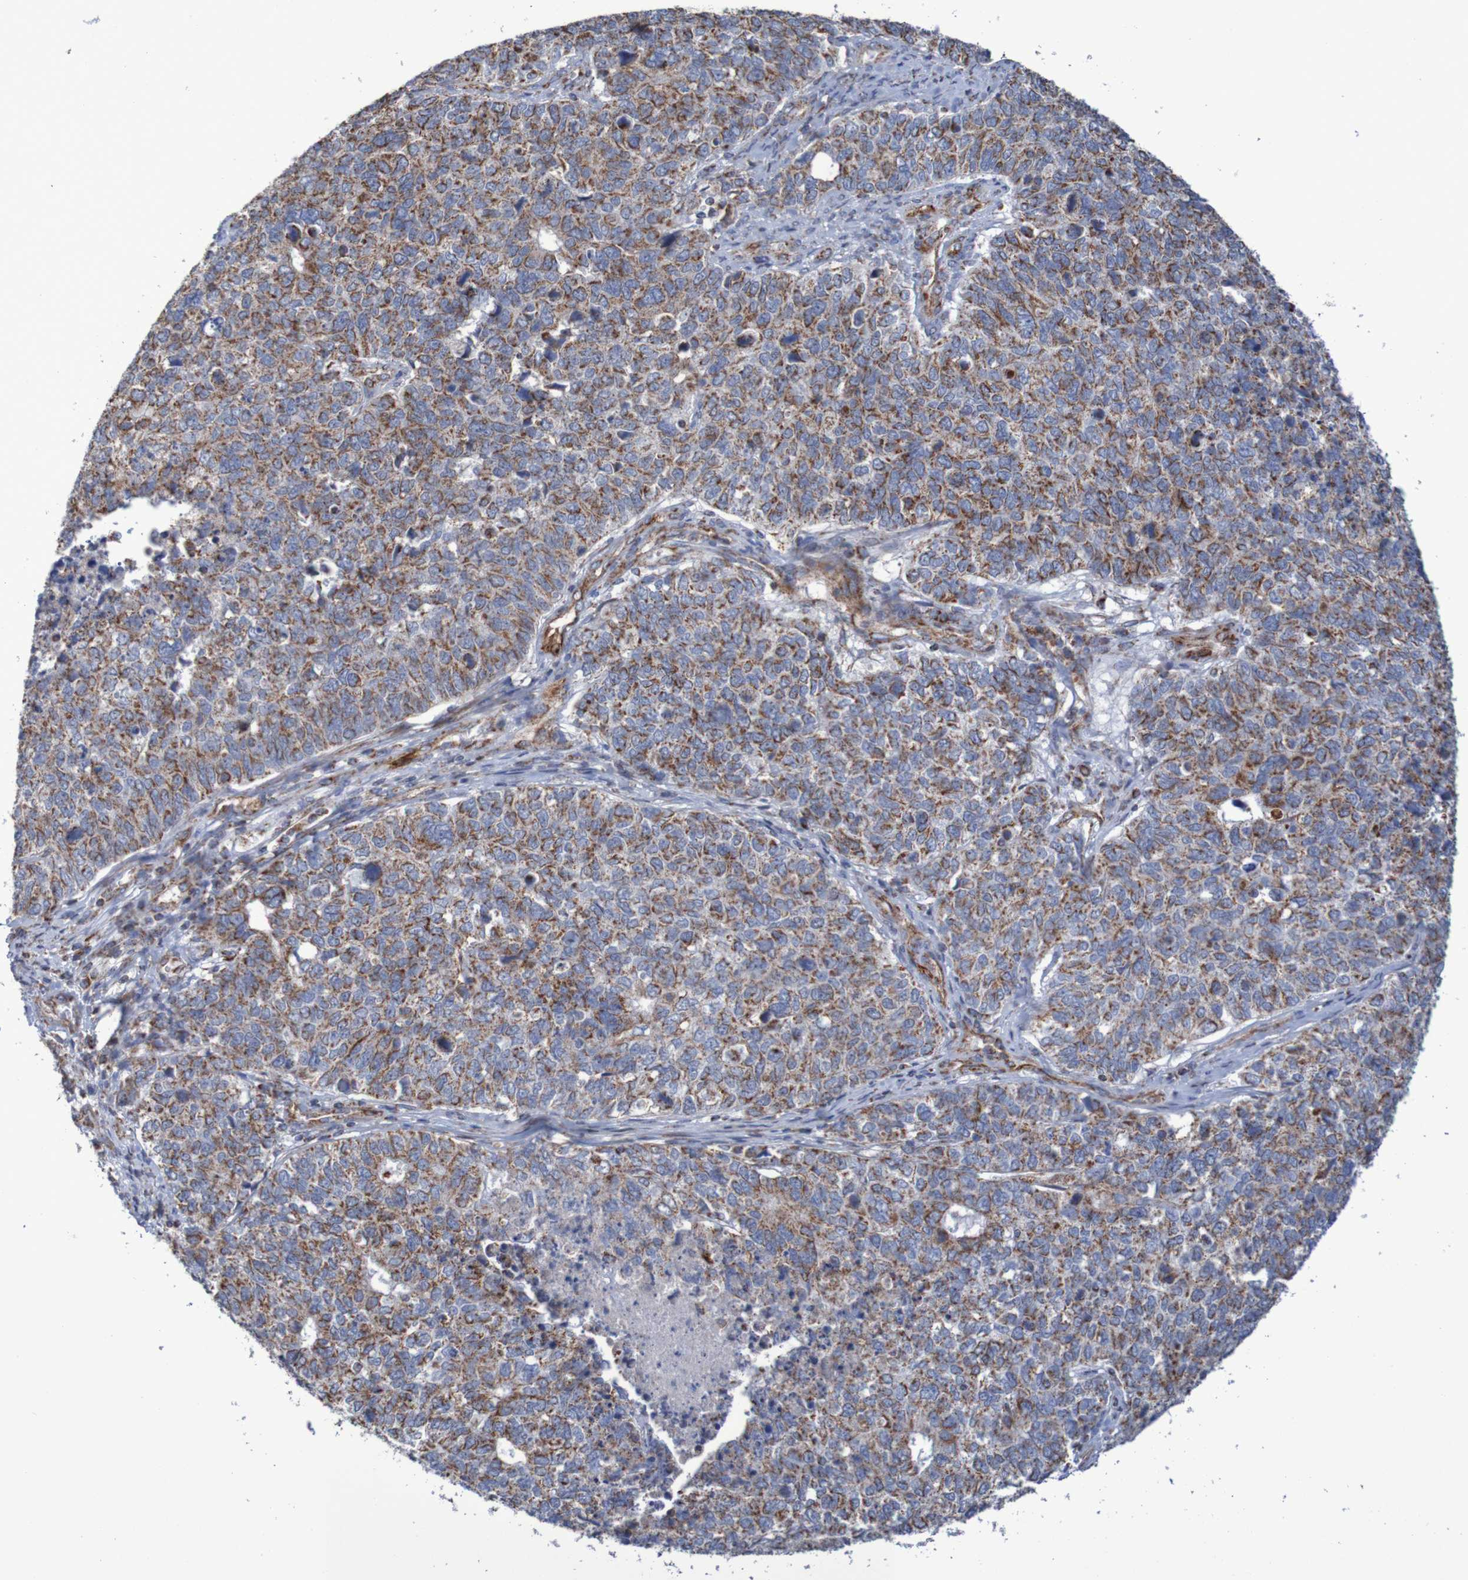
{"staining": {"intensity": "strong", "quantity": ">75%", "location": "cytoplasmic/membranous"}, "tissue": "cervical cancer", "cell_type": "Tumor cells", "image_type": "cancer", "snomed": [{"axis": "morphology", "description": "Squamous cell carcinoma, NOS"}, {"axis": "topography", "description": "Cervix"}], "caption": "Strong cytoplasmic/membranous protein positivity is present in approximately >75% of tumor cells in cervical cancer.", "gene": "MMEL1", "patient": {"sex": "female", "age": 63}}